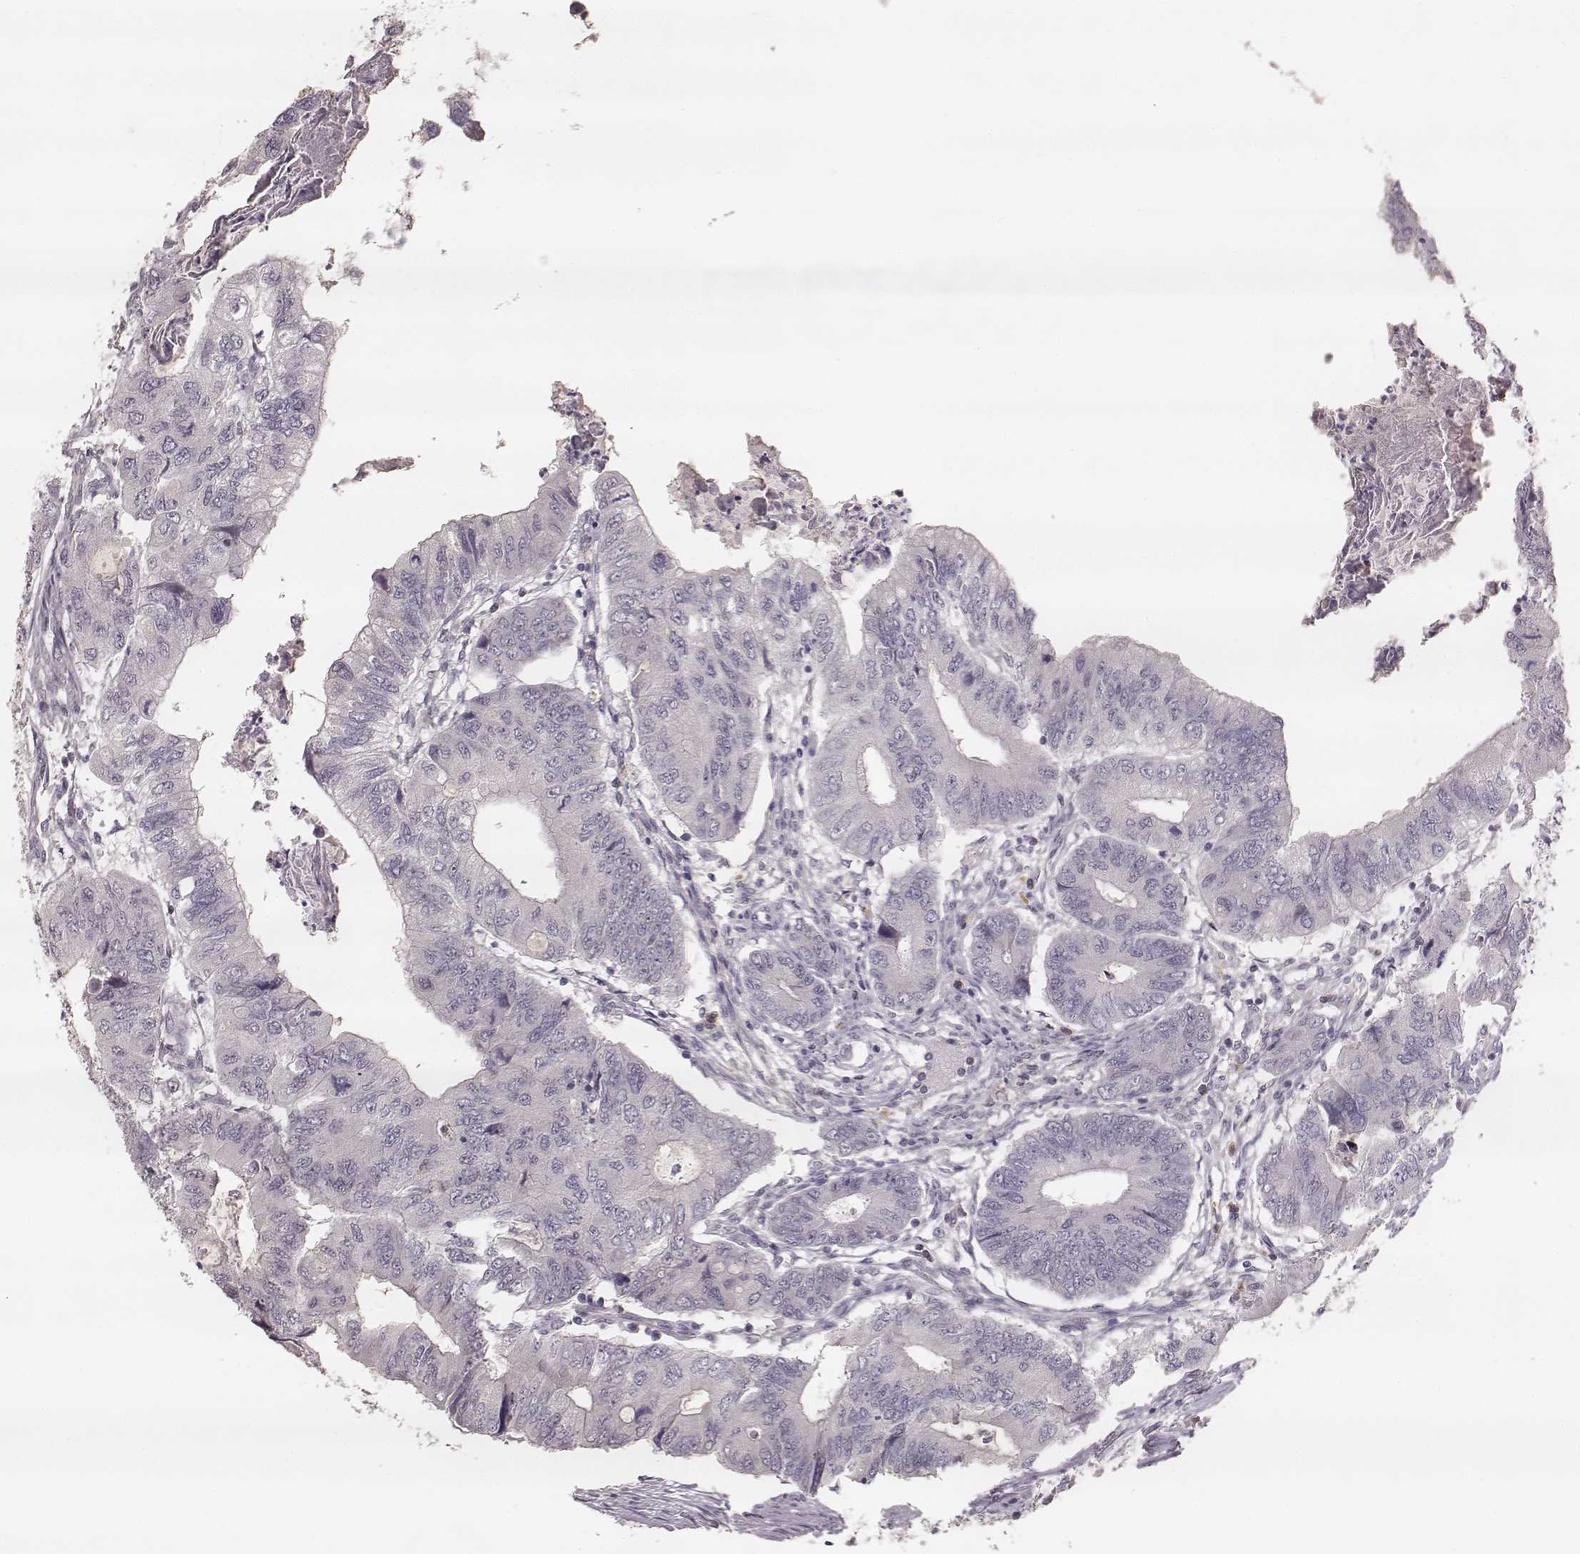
{"staining": {"intensity": "negative", "quantity": "none", "location": "none"}, "tissue": "colorectal cancer", "cell_type": "Tumor cells", "image_type": "cancer", "snomed": [{"axis": "morphology", "description": "Adenocarcinoma, NOS"}, {"axis": "topography", "description": "Colon"}], "caption": "This histopathology image is of colorectal adenocarcinoma stained with immunohistochemistry to label a protein in brown with the nuclei are counter-stained blue. There is no expression in tumor cells.", "gene": "LY6K", "patient": {"sex": "male", "age": 53}}